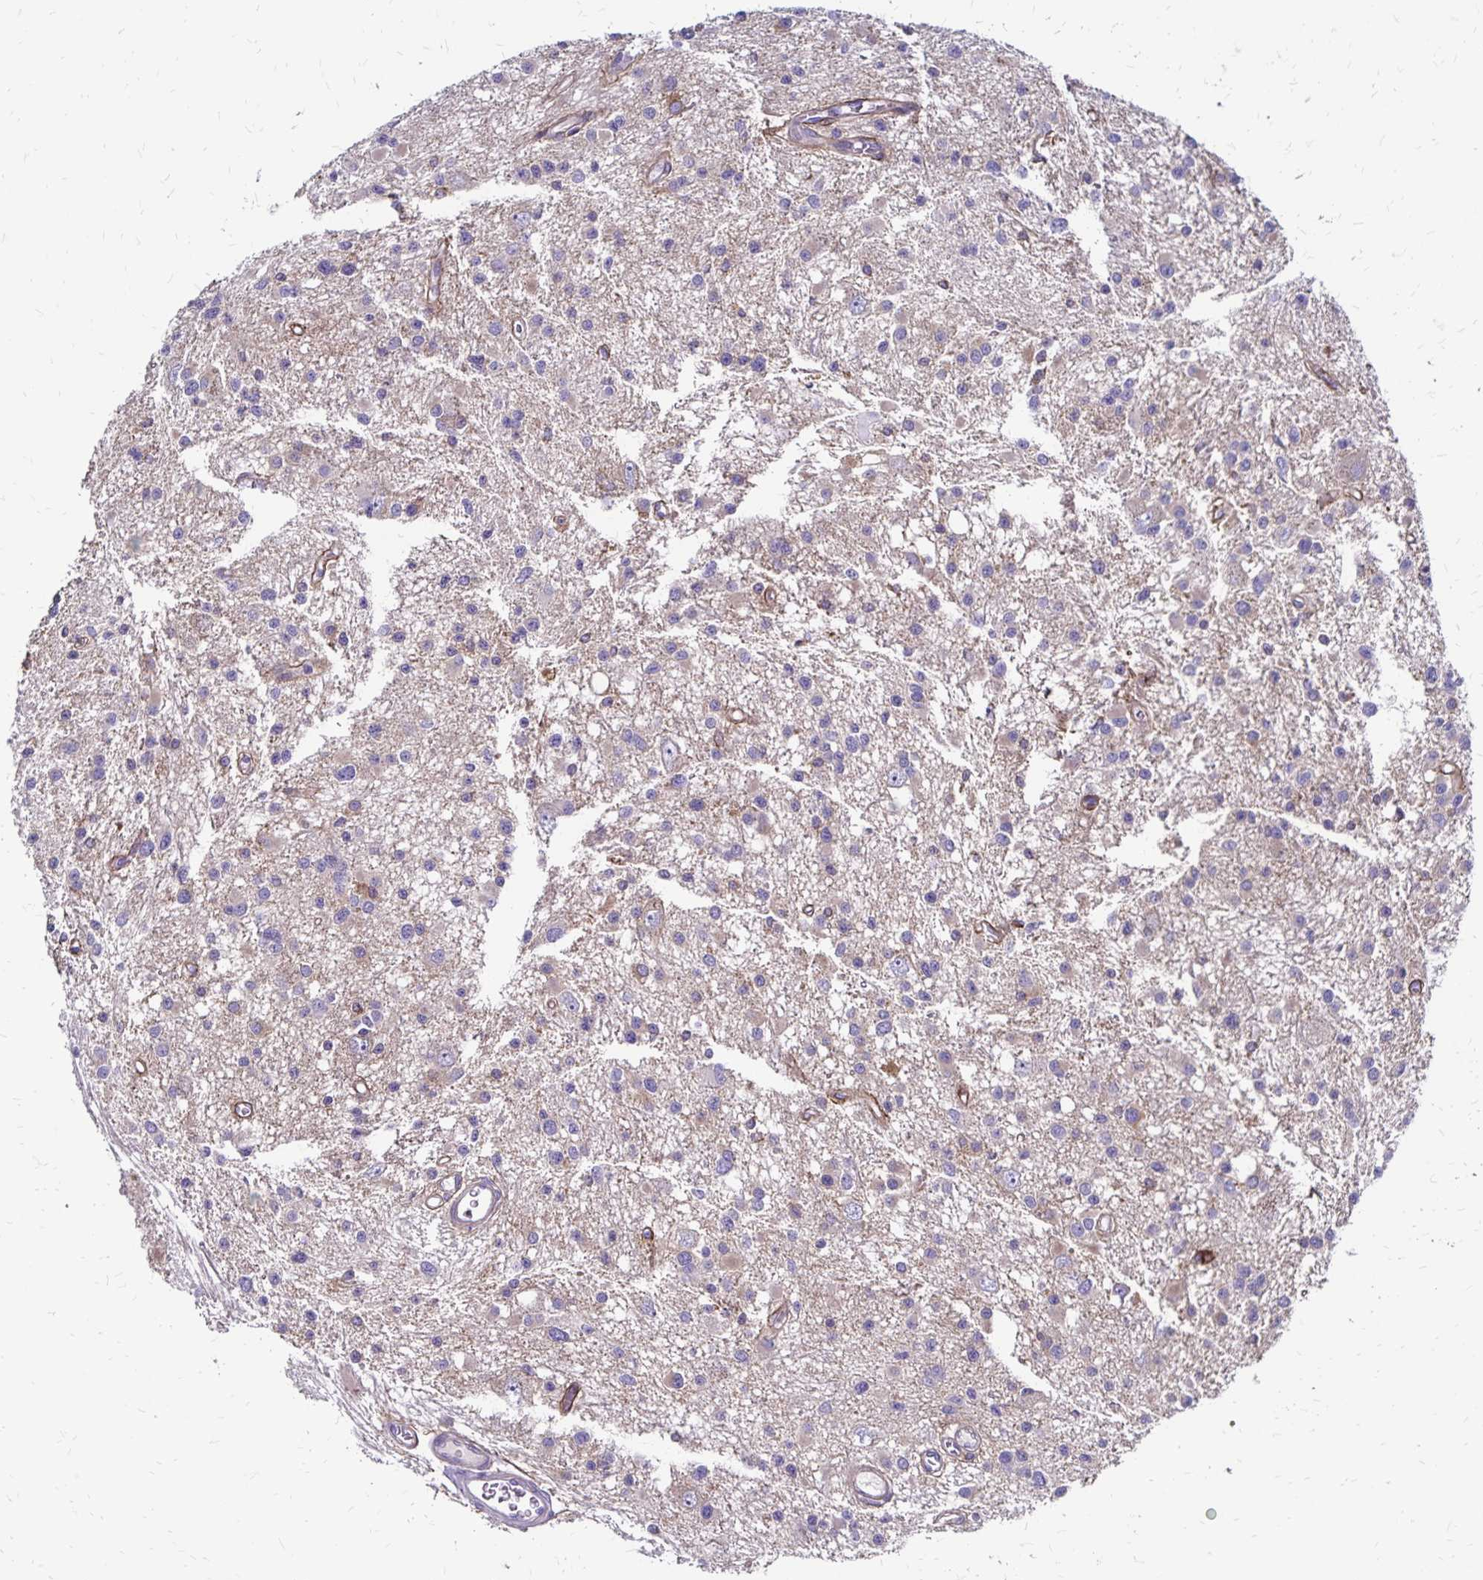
{"staining": {"intensity": "negative", "quantity": "none", "location": "none"}, "tissue": "glioma", "cell_type": "Tumor cells", "image_type": "cancer", "snomed": [{"axis": "morphology", "description": "Glioma, malignant, High grade"}, {"axis": "topography", "description": "Brain"}], "caption": "Immunohistochemistry (IHC) micrograph of neoplastic tissue: human glioma stained with DAB reveals no significant protein expression in tumor cells. Nuclei are stained in blue.", "gene": "TNS3", "patient": {"sex": "male", "age": 54}}